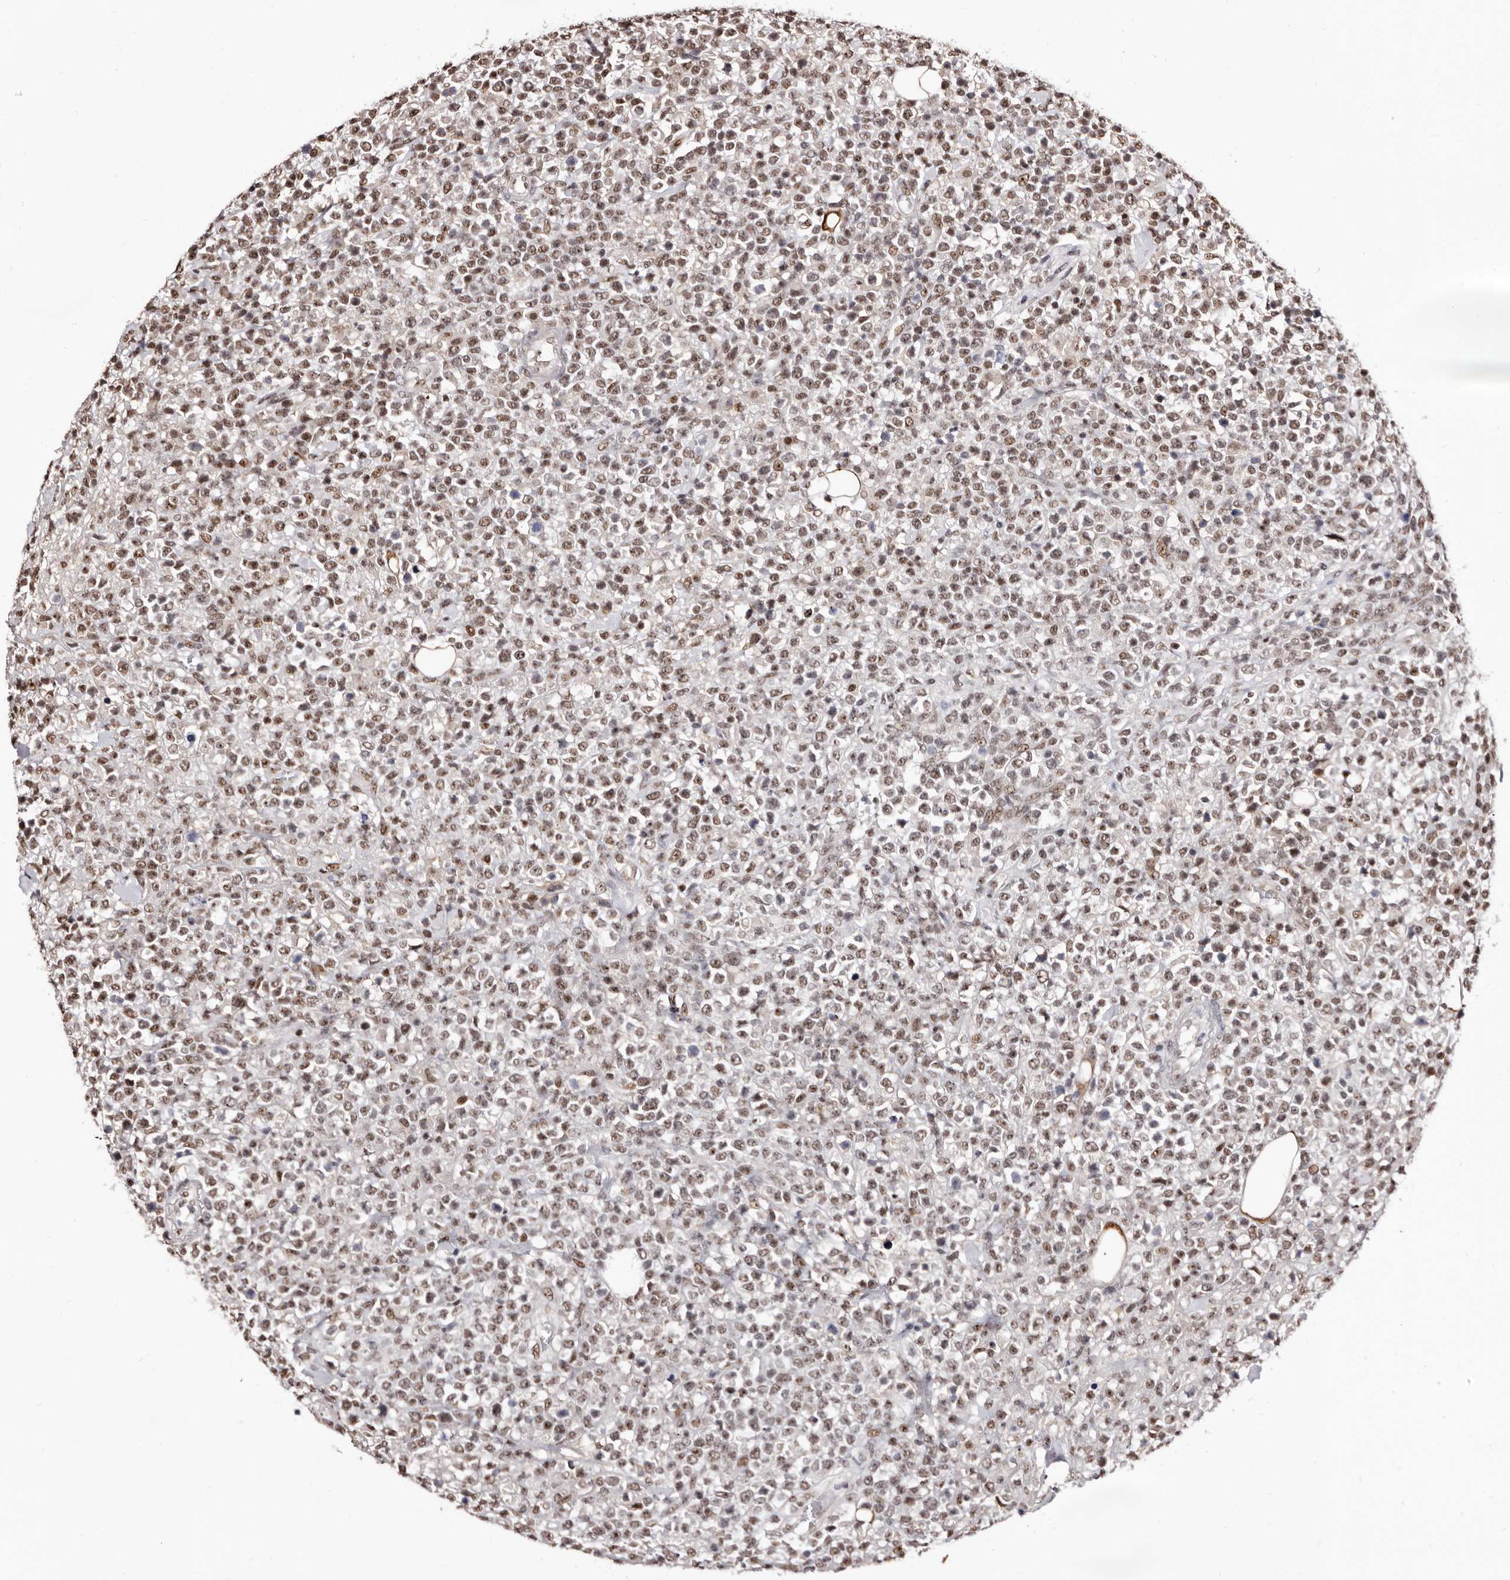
{"staining": {"intensity": "moderate", "quantity": ">75%", "location": "nuclear"}, "tissue": "lymphoma", "cell_type": "Tumor cells", "image_type": "cancer", "snomed": [{"axis": "morphology", "description": "Malignant lymphoma, non-Hodgkin's type, High grade"}, {"axis": "topography", "description": "Colon"}], "caption": "A micrograph showing moderate nuclear positivity in approximately >75% of tumor cells in high-grade malignant lymphoma, non-Hodgkin's type, as visualized by brown immunohistochemical staining.", "gene": "ANAPC11", "patient": {"sex": "female", "age": 53}}